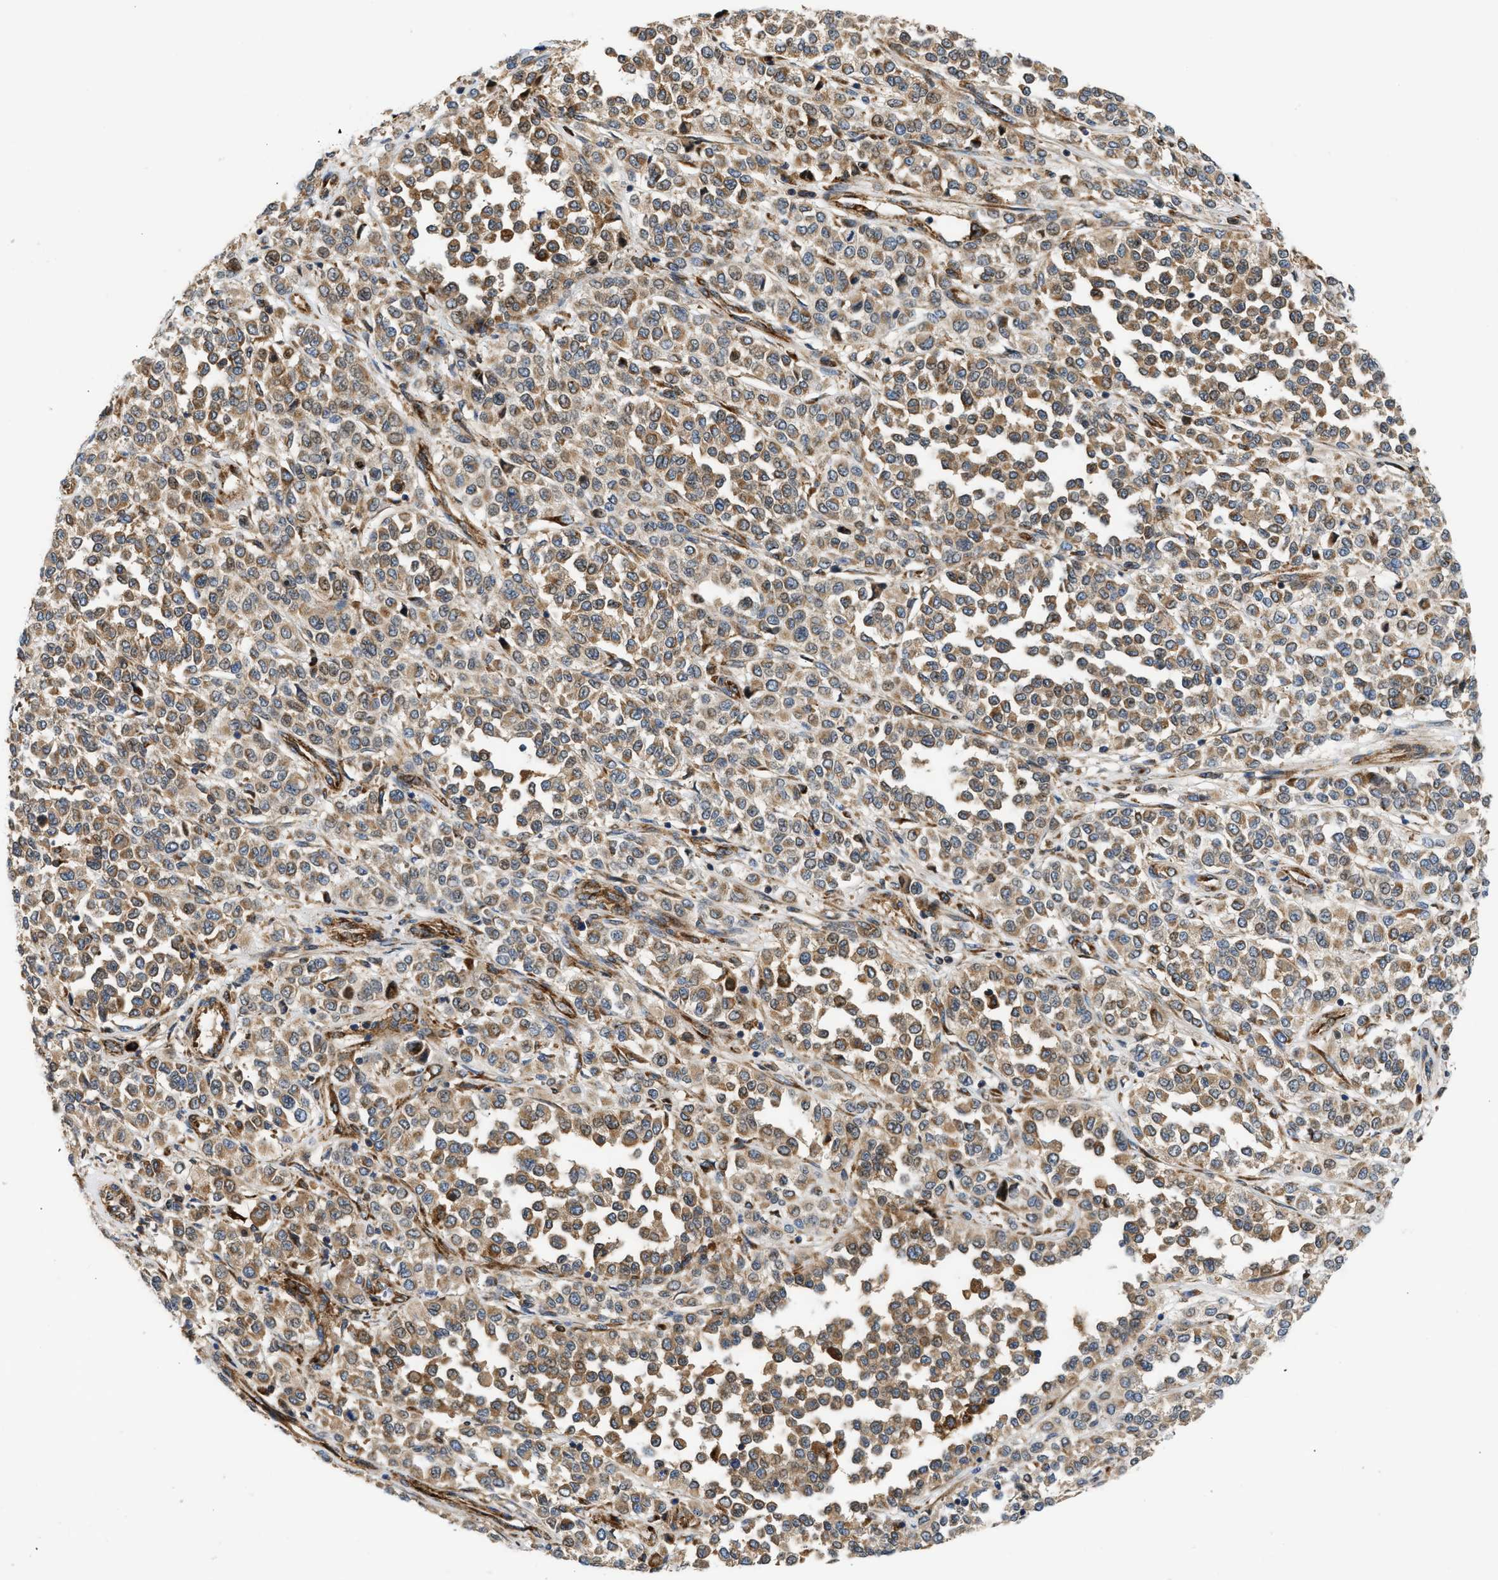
{"staining": {"intensity": "moderate", "quantity": ">75%", "location": "cytoplasmic/membranous"}, "tissue": "melanoma", "cell_type": "Tumor cells", "image_type": "cancer", "snomed": [{"axis": "morphology", "description": "Malignant melanoma, Metastatic site"}, {"axis": "topography", "description": "Pancreas"}], "caption": "Immunohistochemical staining of human melanoma reveals moderate cytoplasmic/membranous protein staining in about >75% of tumor cells.", "gene": "AMZ1", "patient": {"sex": "female", "age": 30}}